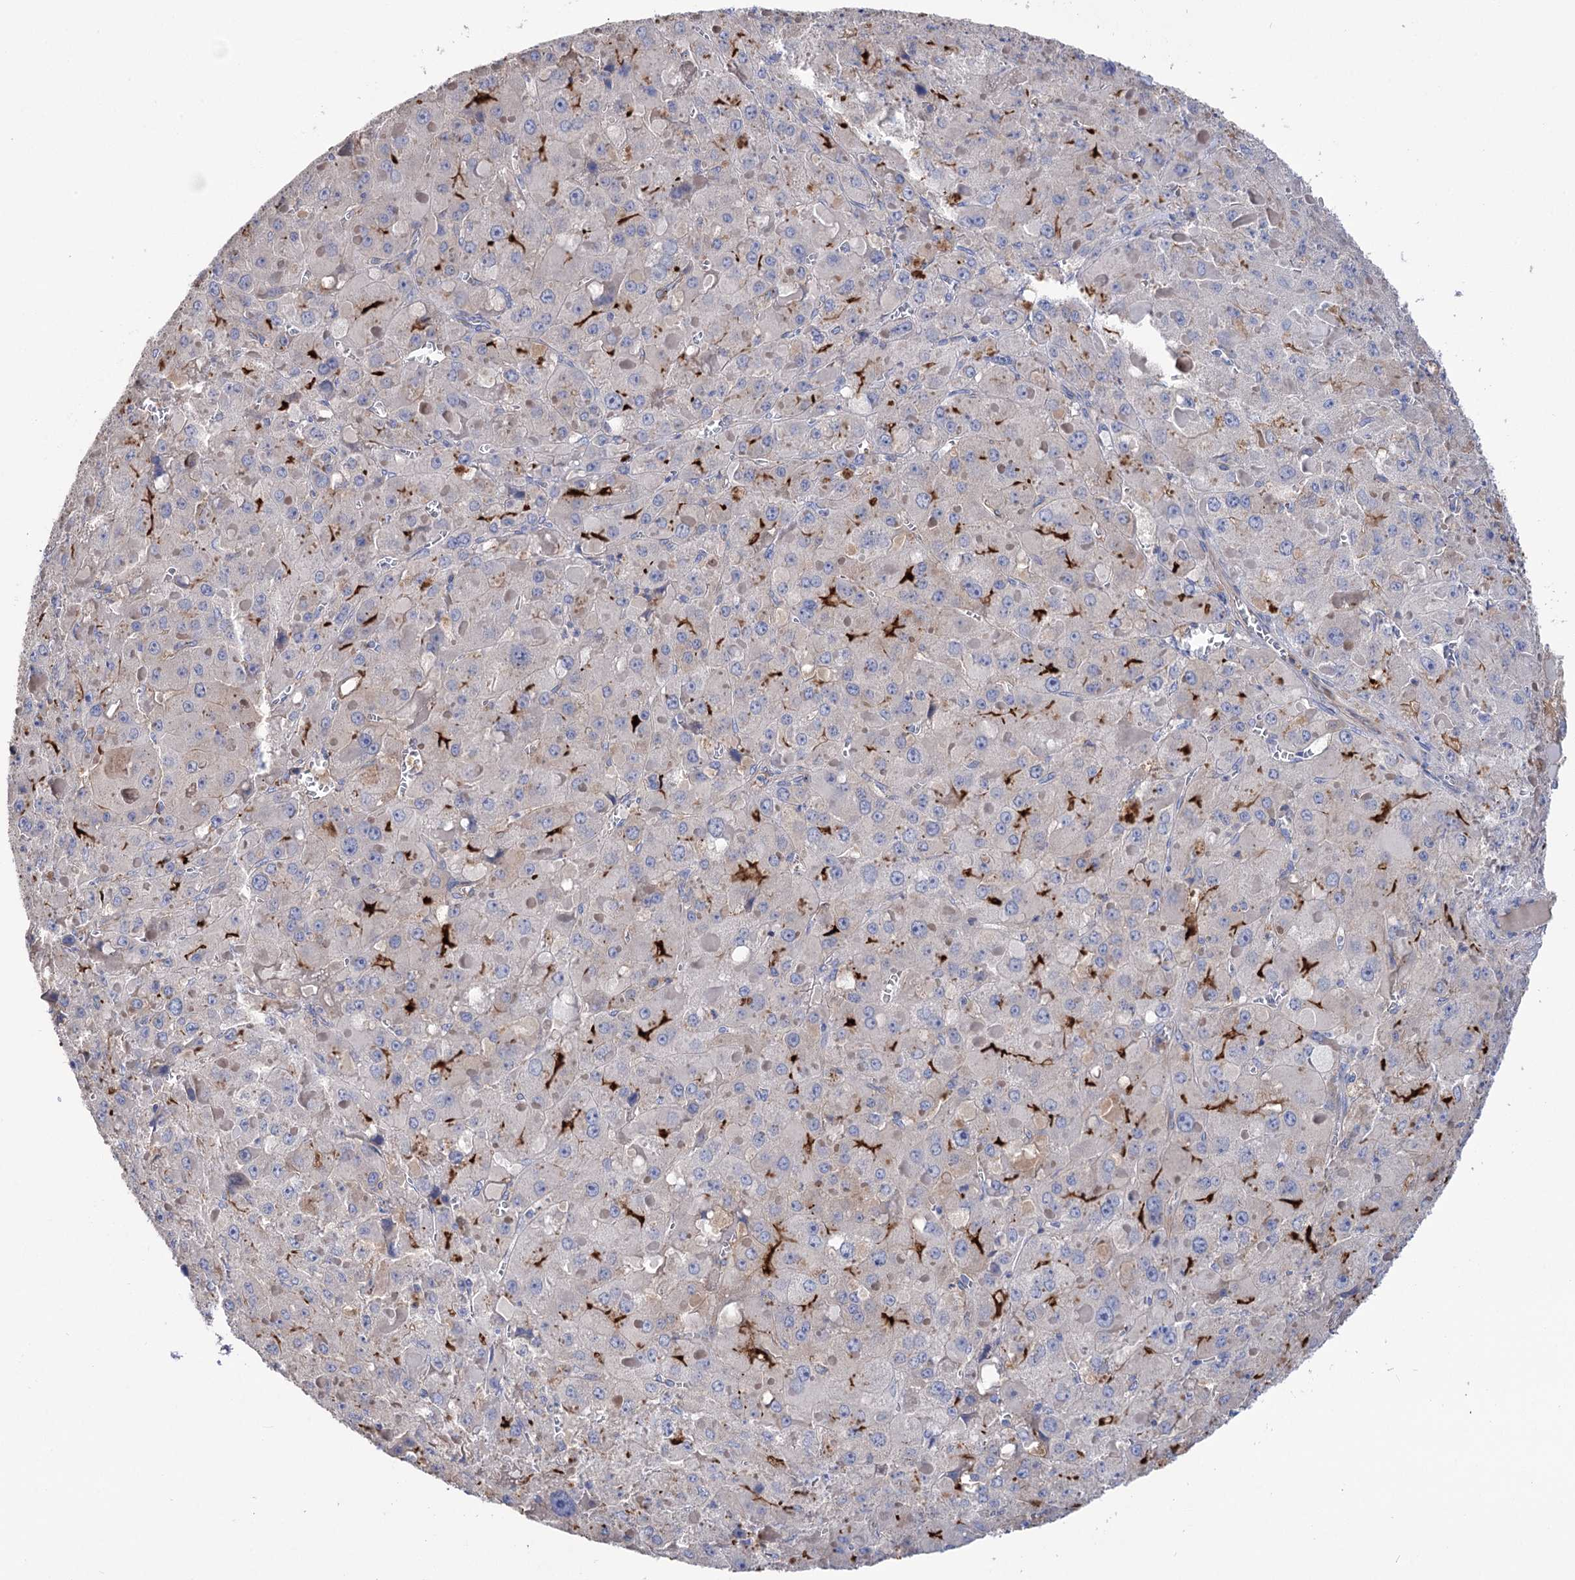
{"staining": {"intensity": "strong", "quantity": "<25%", "location": "cytoplasmic/membranous"}, "tissue": "liver cancer", "cell_type": "Tumor cells", "image_type": "cancer", "snomed": [{"axis": "morphology", "description": "Carcinoma, Hepatocellular, NOS"}, {"axis": "topography", "description": "Liver"}], "caption": "This photomicrograph reveals immunohistochemistry (IHC) staining of liver cancer (hepatocellular carcinoma), with medium strong cytoplasmic/membranous expression in approximately <25% of tumor cells.", "gene": "BBS4", "patient": {"sex": "female", "age": 73}}